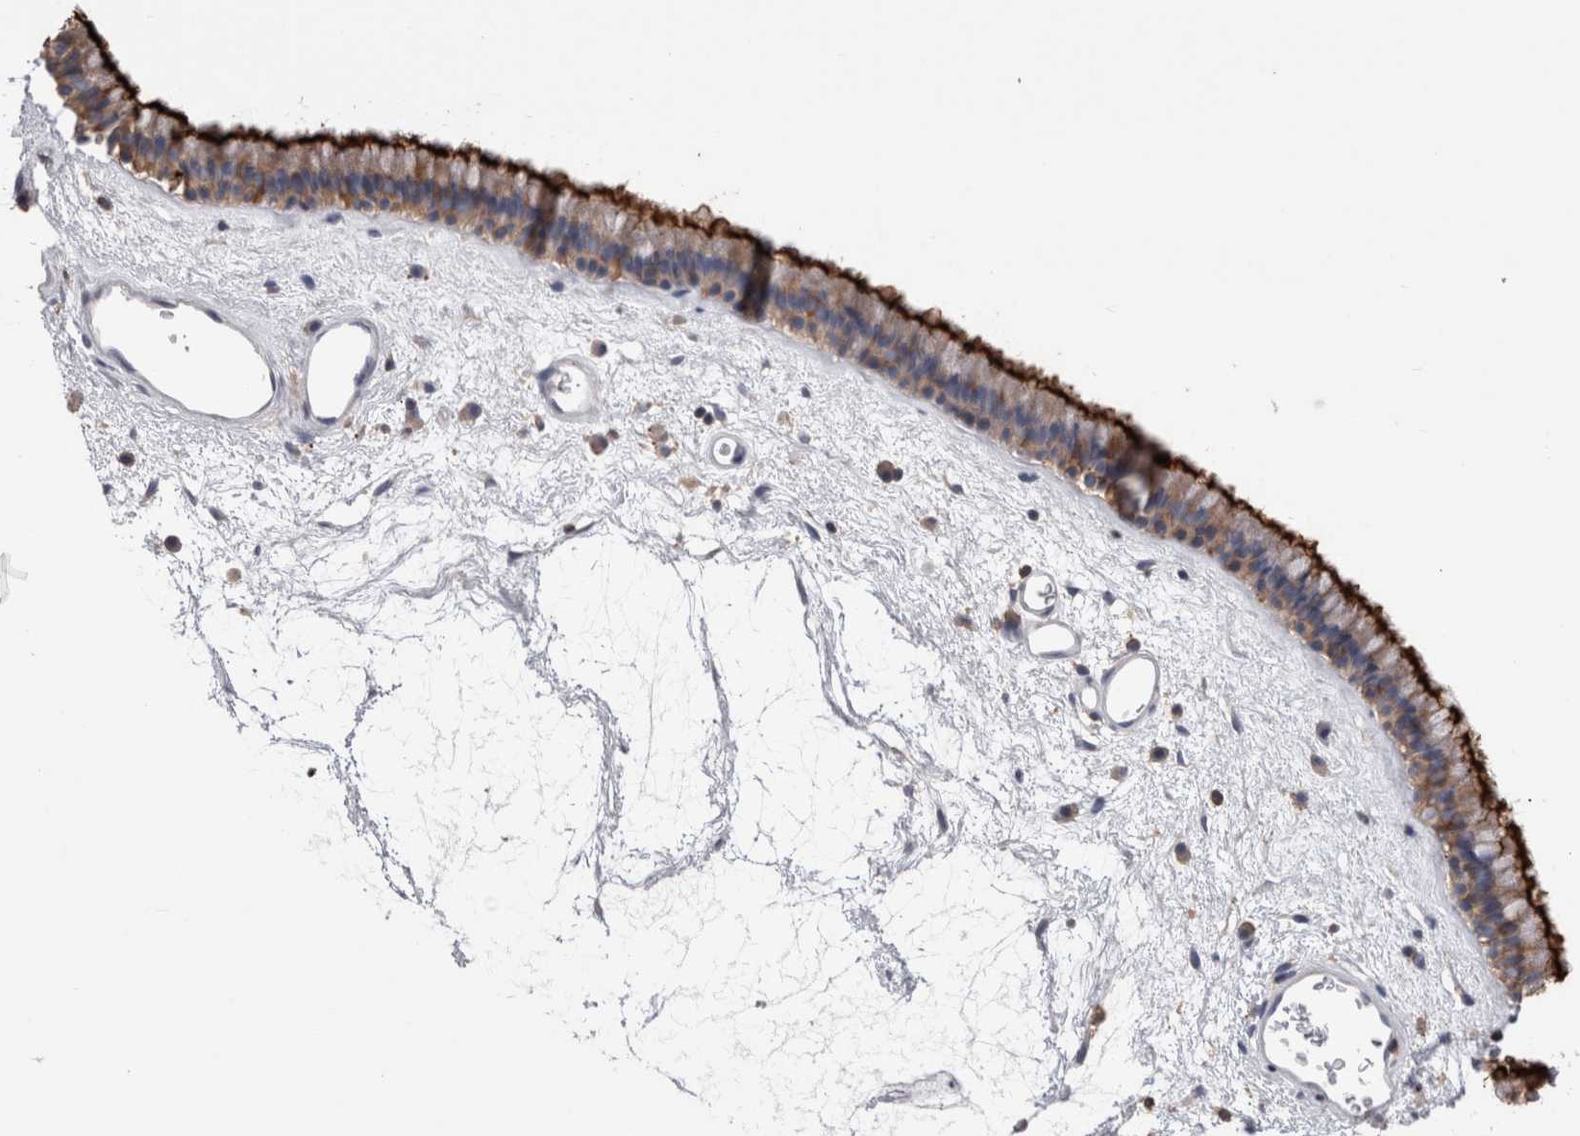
{"staining": {"intensity": "strong", "quantity": ">75%", "location": "cytoplasmic/membranous"}, "tissue": "nasopharynx", "cell_type": "Respiratory epithelial cells", "image_type": "normal", "snomed": [{"axis": "morphology", "description": "Normal tissue, NOS"}, {"axis": "morphology", "description": "Inflammation, NOS"}, {"axis": "topography", "description": "Nasopharynx"}], "caption": "This image shows normal nasopharynx stained with IHC to label a protein in brown. The cytoplasmic/membranous of respiratory epithelial cells show strong positivity for the protein. Nuclei are counter-stained blue.", "gene": "DCTN6", "patient": {"sex": "male", "age": 48}}